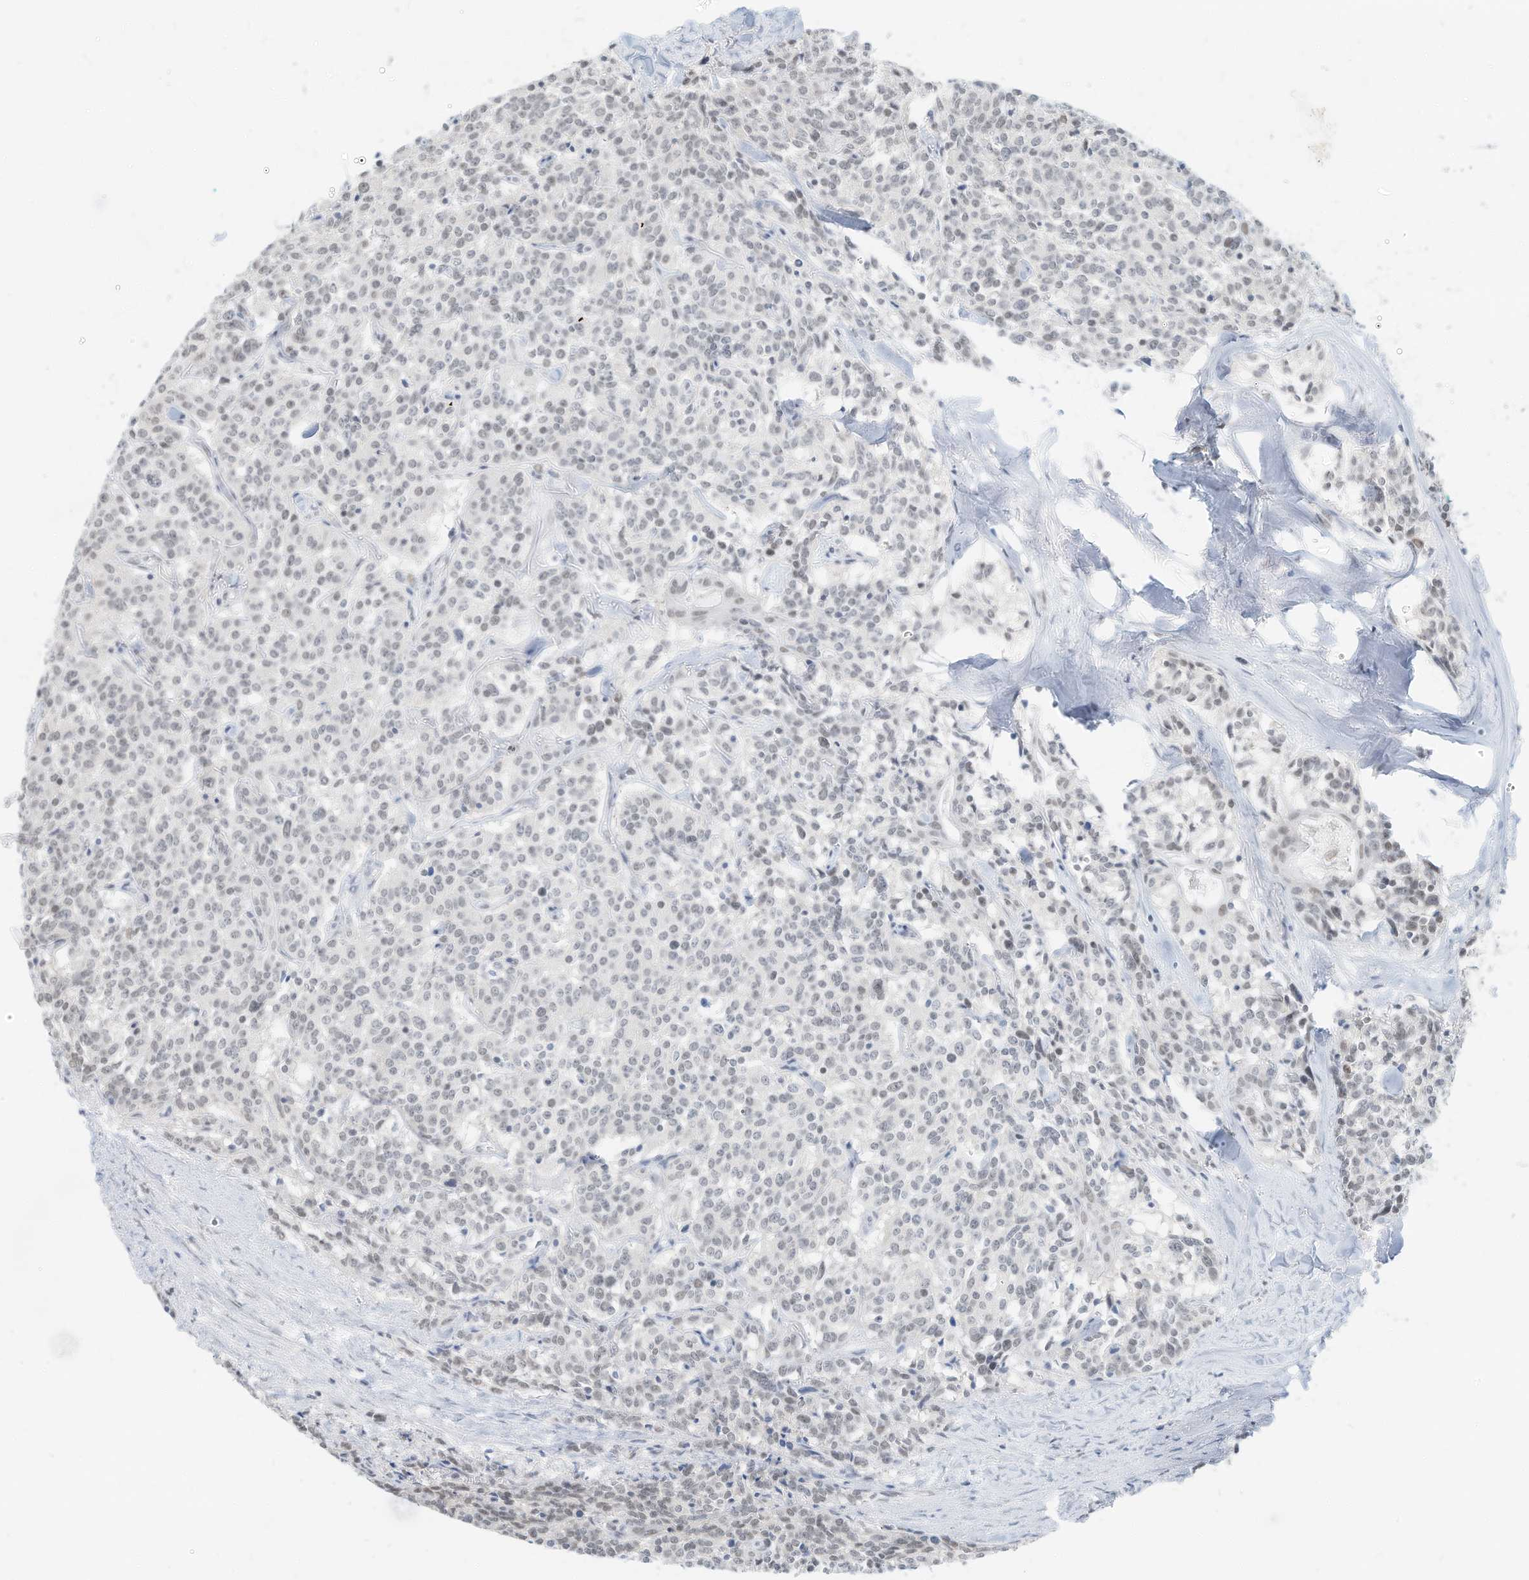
{"staining": {"intensity": "weak", "quantity": "<25%", "location": "nuclear"}, "tissue": "carcinoid", "cell_type": "Tumor cells", "image_type": "cancer", "snomed": [{"axis": "morphology", "description": "Carcinoid, malignant, NOS"}, {"axis": "topography", "description": "Lung"}], "caption": "Protein analysis of carcinoid exhibits no significant positivity in tumor cells.", "gene": "PGC", "patient": {"sex": "female", "age": 46}}